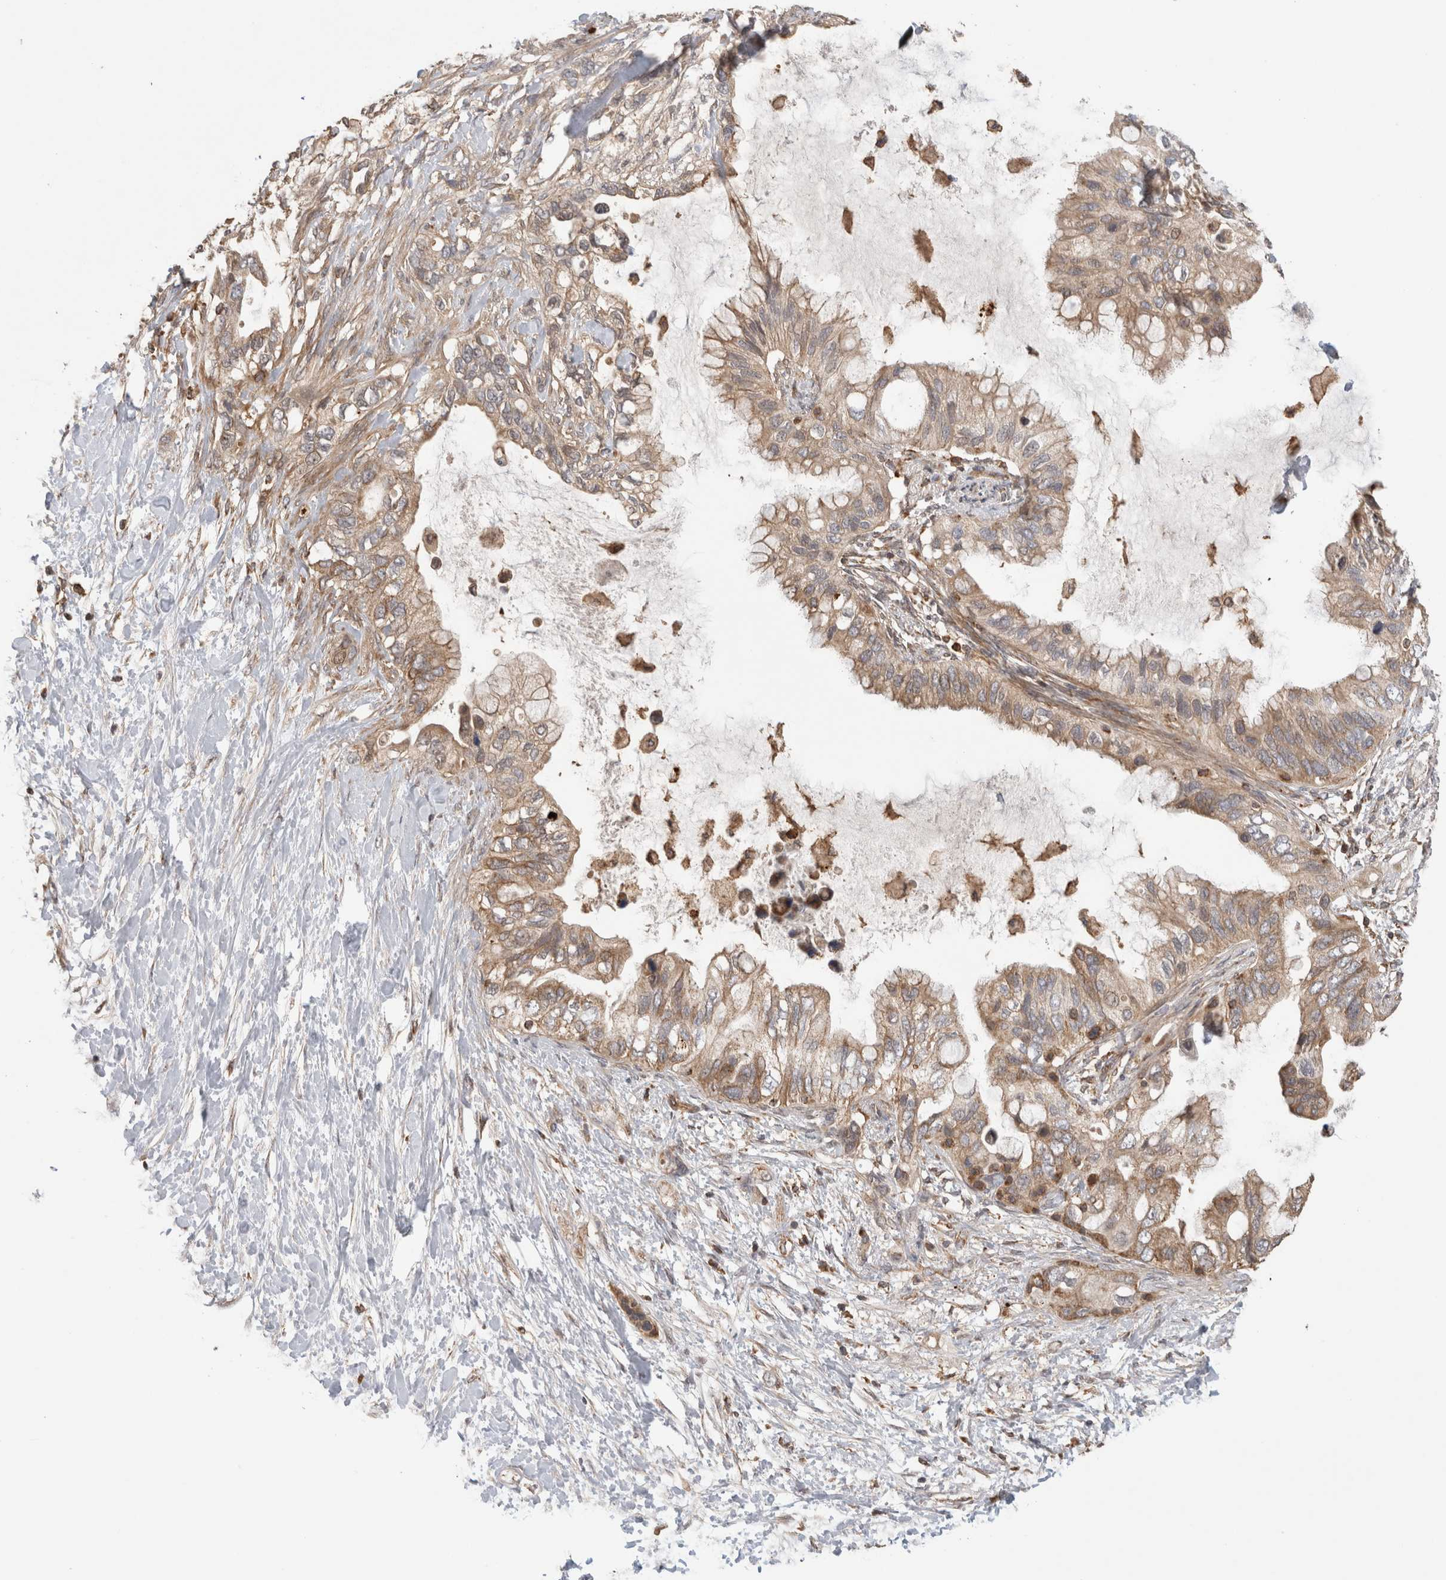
{"staining": {"intensity": "moderate", "quantity": "25%-75%", "location": "cytoplasmic/membranous"}, "tissue": "pancreatic cancer", "cell_type": "Tumor cells", "image_type": "cancer", "snomed": [{"axis": "morphology", "description": "Adenocarcinoma, NOS"}, {"axis": "topography", "description": "Pancreas"}], "caption": "This is an image of IHC staining of pancreatic adenocarcinoma, which shows moderate staining in the cytoplasmic/membranous of tumor cells.", "gene": "IMMP2L", "patient": {"sex": "female", "age": 56}}